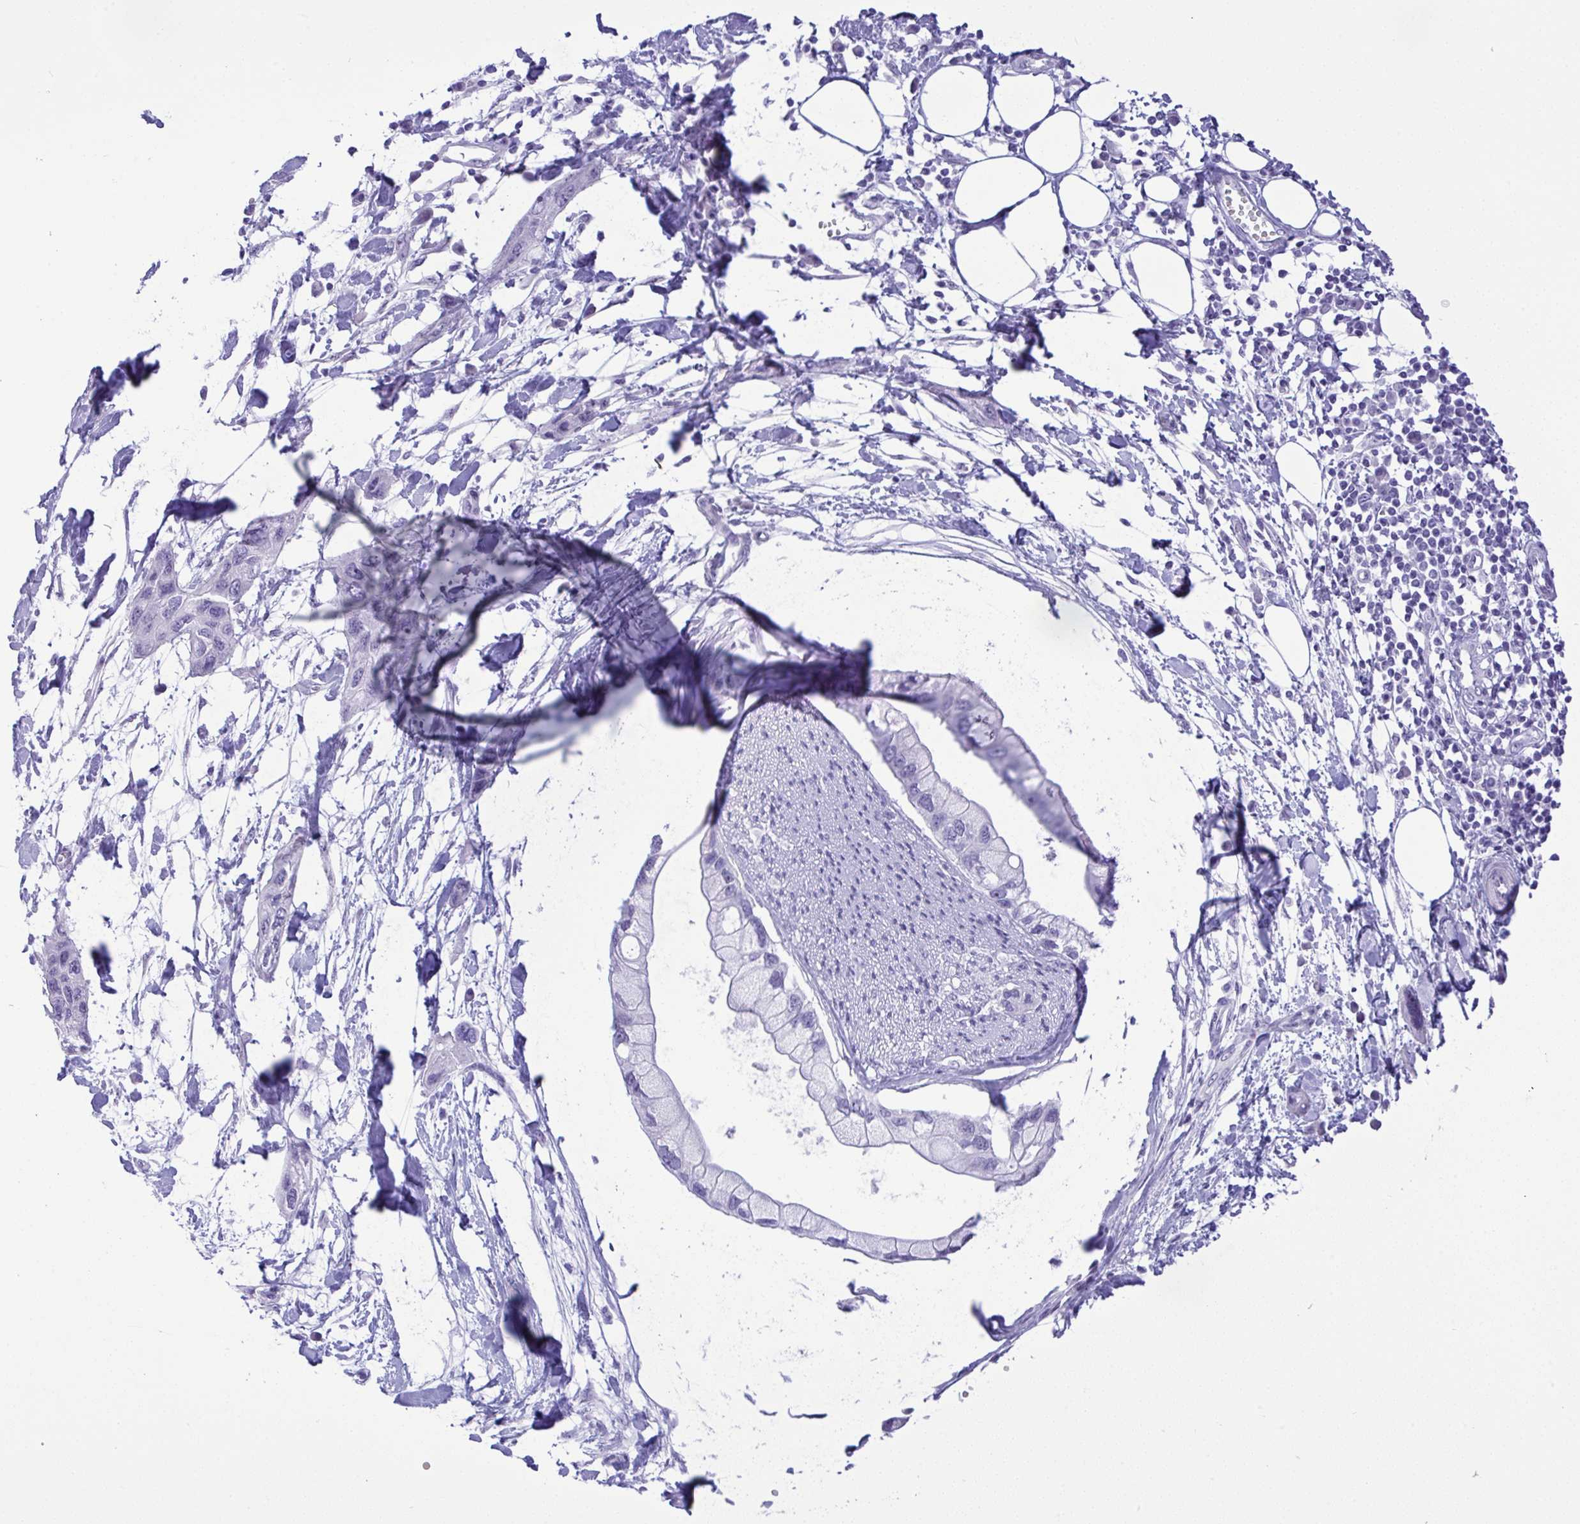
{"staining": {"intensity": "negative", "quantity": "none", "location": "none"}, "tissue": "pancreatic cancer", "cell_type": "Tumor cells", "image_type": "cancer", "snomed": [{"axis": "morphology", "description": "Adenocarcinoma, NOS"}, {"axis": "topography", "description": "Pancreas"}], "caption": "A high-resolution histopathology image shows IHC staining of pancreatic cancer (adenocarcinoma), which displays no significant staining in tumor cells.", "gene": "YBX2", "patient": {"sex": "female", "age": 73}}